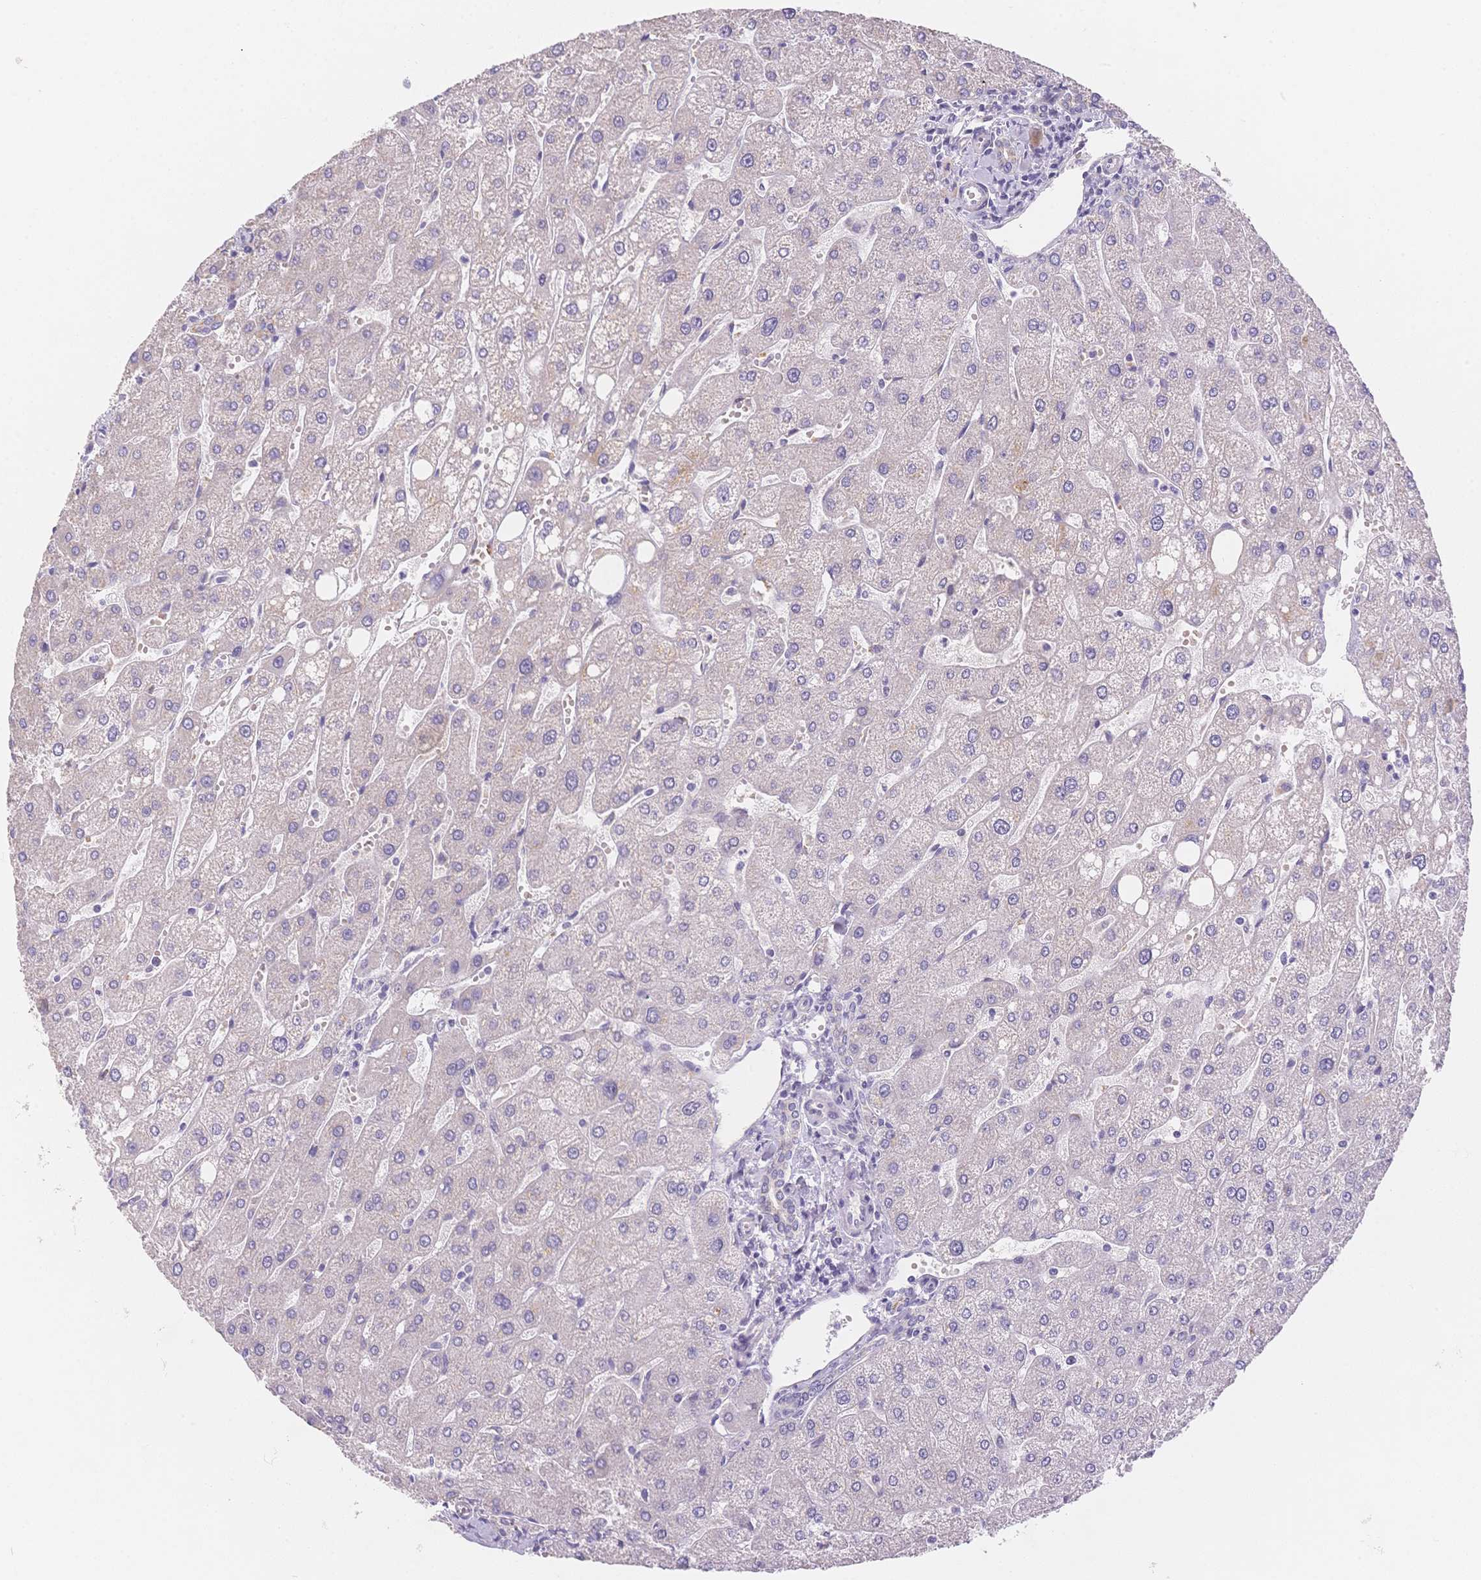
{"staining": {"intensity": "negative", "quantity": "none", "location": "none"}, "tissue": "liver", "cell_type": "Cholangiocytes", "image_type": "normal", "snomed": [{"axis": "morphology", "description": "Normal tissue, NOS"}, {"axis": "topography", "description": "Liver"}], "caption": "Cholangiocytes show no significant protein staining in normal liver. The staining was performed using DAB (3,3'-diaminobenzidine) to visualize the protein expression in brown, while the nuclei were stained in blue with hematoxylin (Magnification: 20x).", "gene": "SMYD1", "patient": {"sex": "male", "age": 67}}